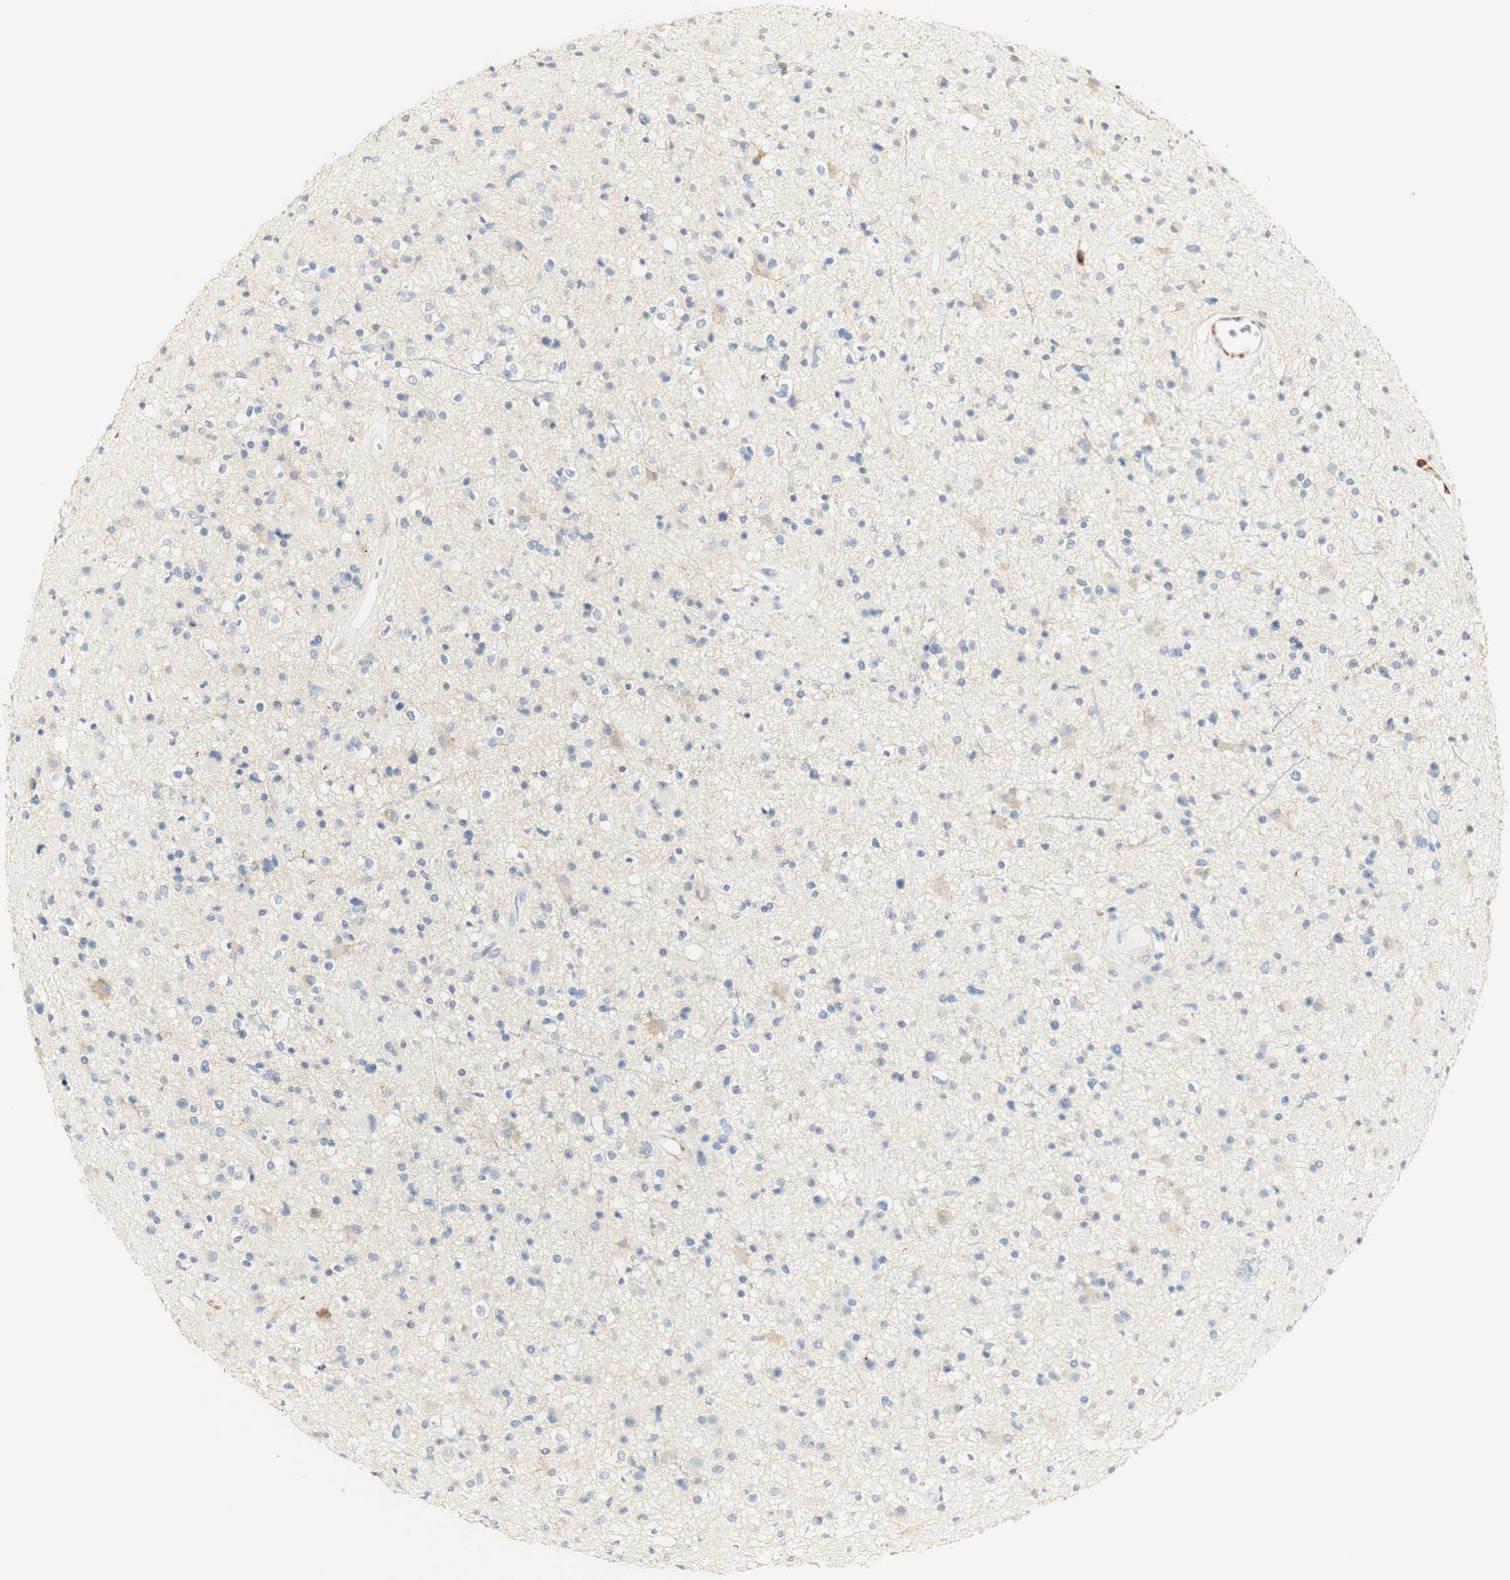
{"staining": {"intensity": "weak", "quantity": "<25%", "location": "cytoplasmic/membranous"}, "tissue": "glioma", "cell_type": "Tumor cells", "image_type": "cancer", "snomed": [{"axis": "morphology", "description": "Glioma, malignant, High grade"}, {"axis": "topography", "description": "Brain"}], "caption": "Micrograph shows no significant protein staining in tumor cells of malignant glioma (high-grade).", "gene": "FMO3", "patient": {"sex": "male", "age": 33}}